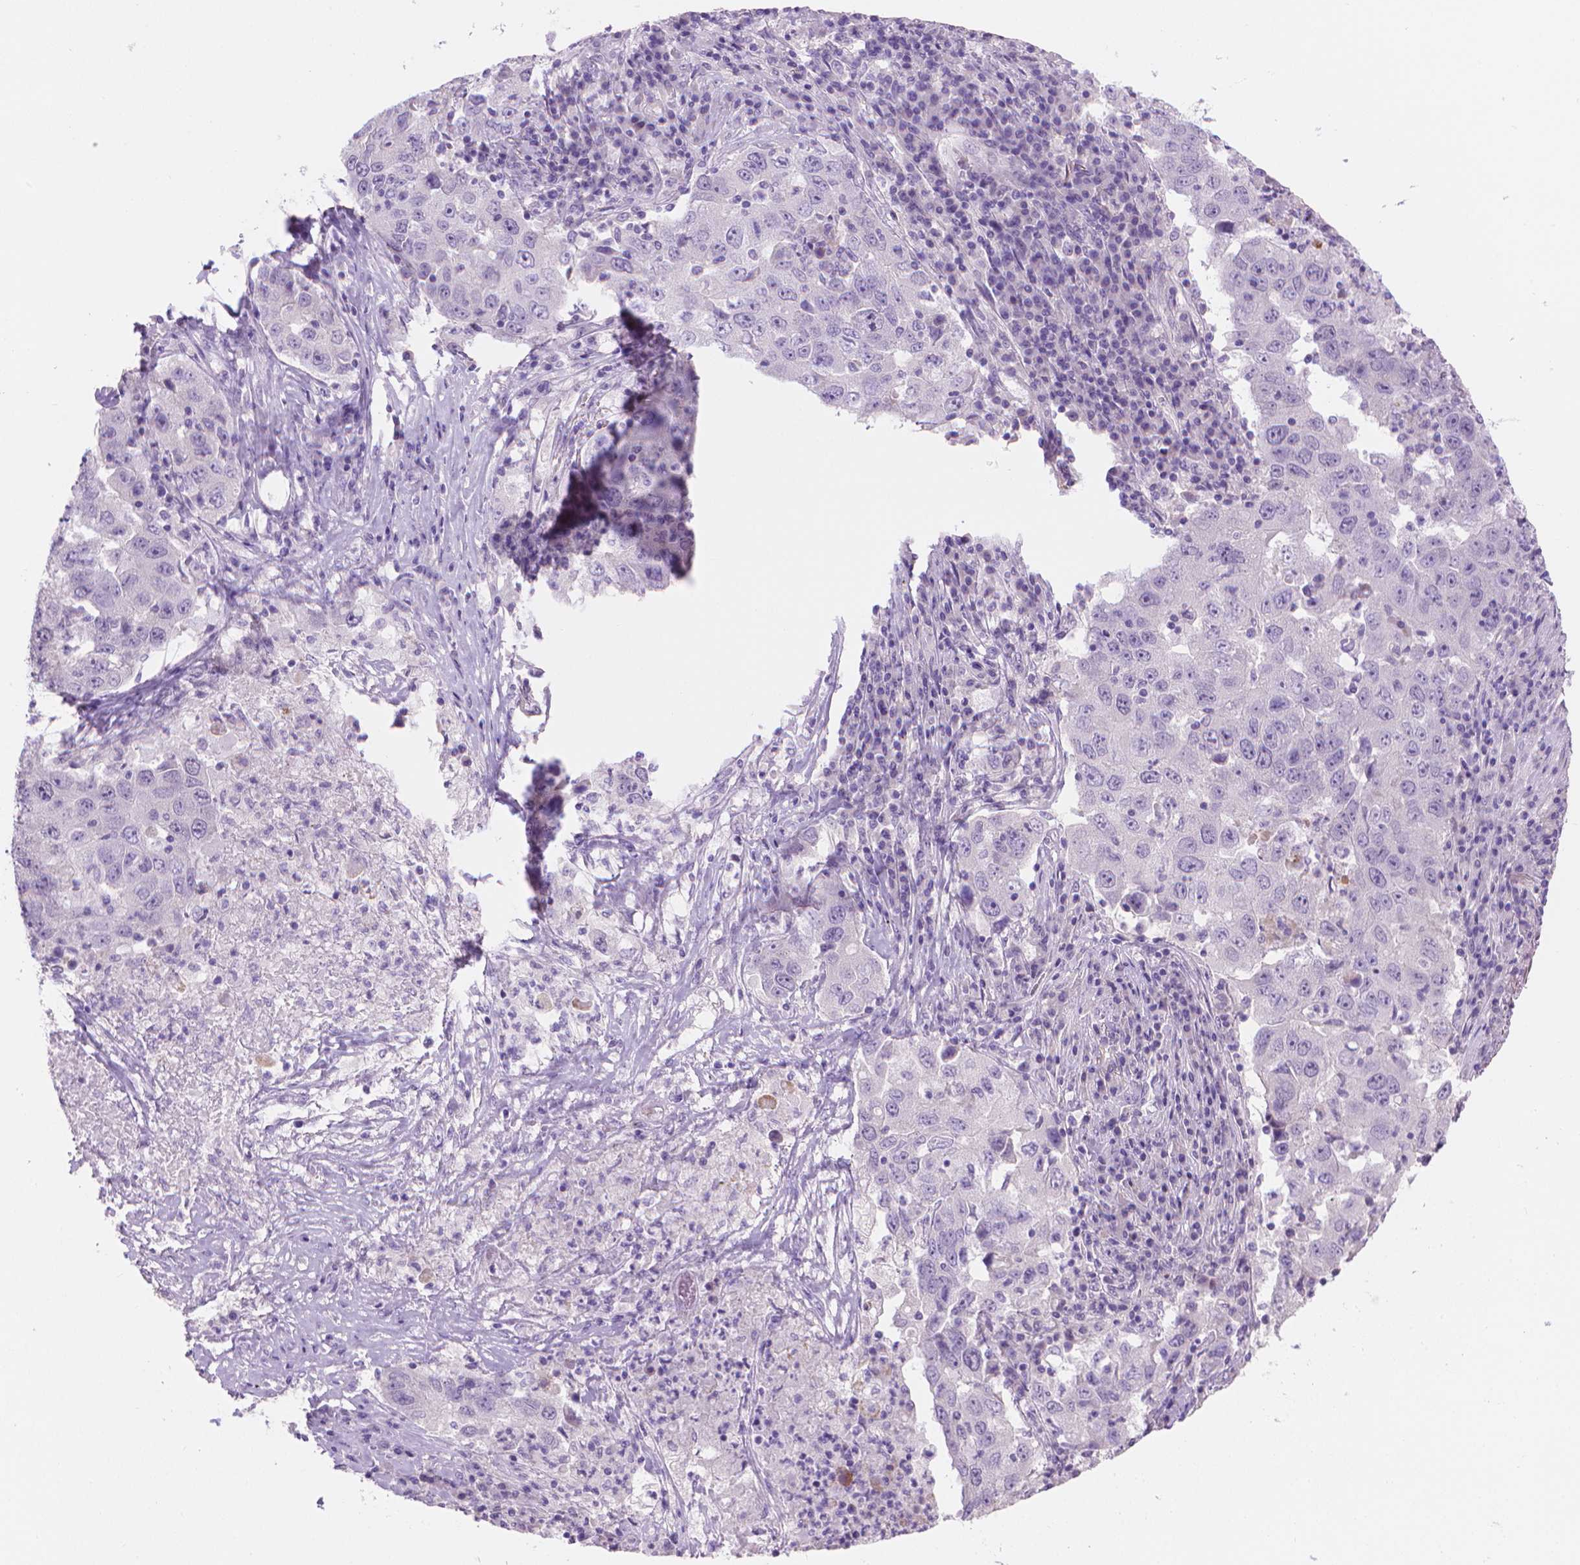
{"staining": {"intensity": "negative", "quantity": "none", "location": "none"}, "tissue": "lung cancer", "cell_type": "Tumor cells", "image_type": "cancer", "snomed": [{"axis": "morphology", "description": "Adenocarcinoma, NOS"}, {"axis": "topography", "description": "Lung"}], "caption": "DAB immunohistochemical staining of human lung adenocarcinoma displays no significant staining in tumor cells.", "gene": "GSDMA", "patient": {"sex": "male", "age": 73}}